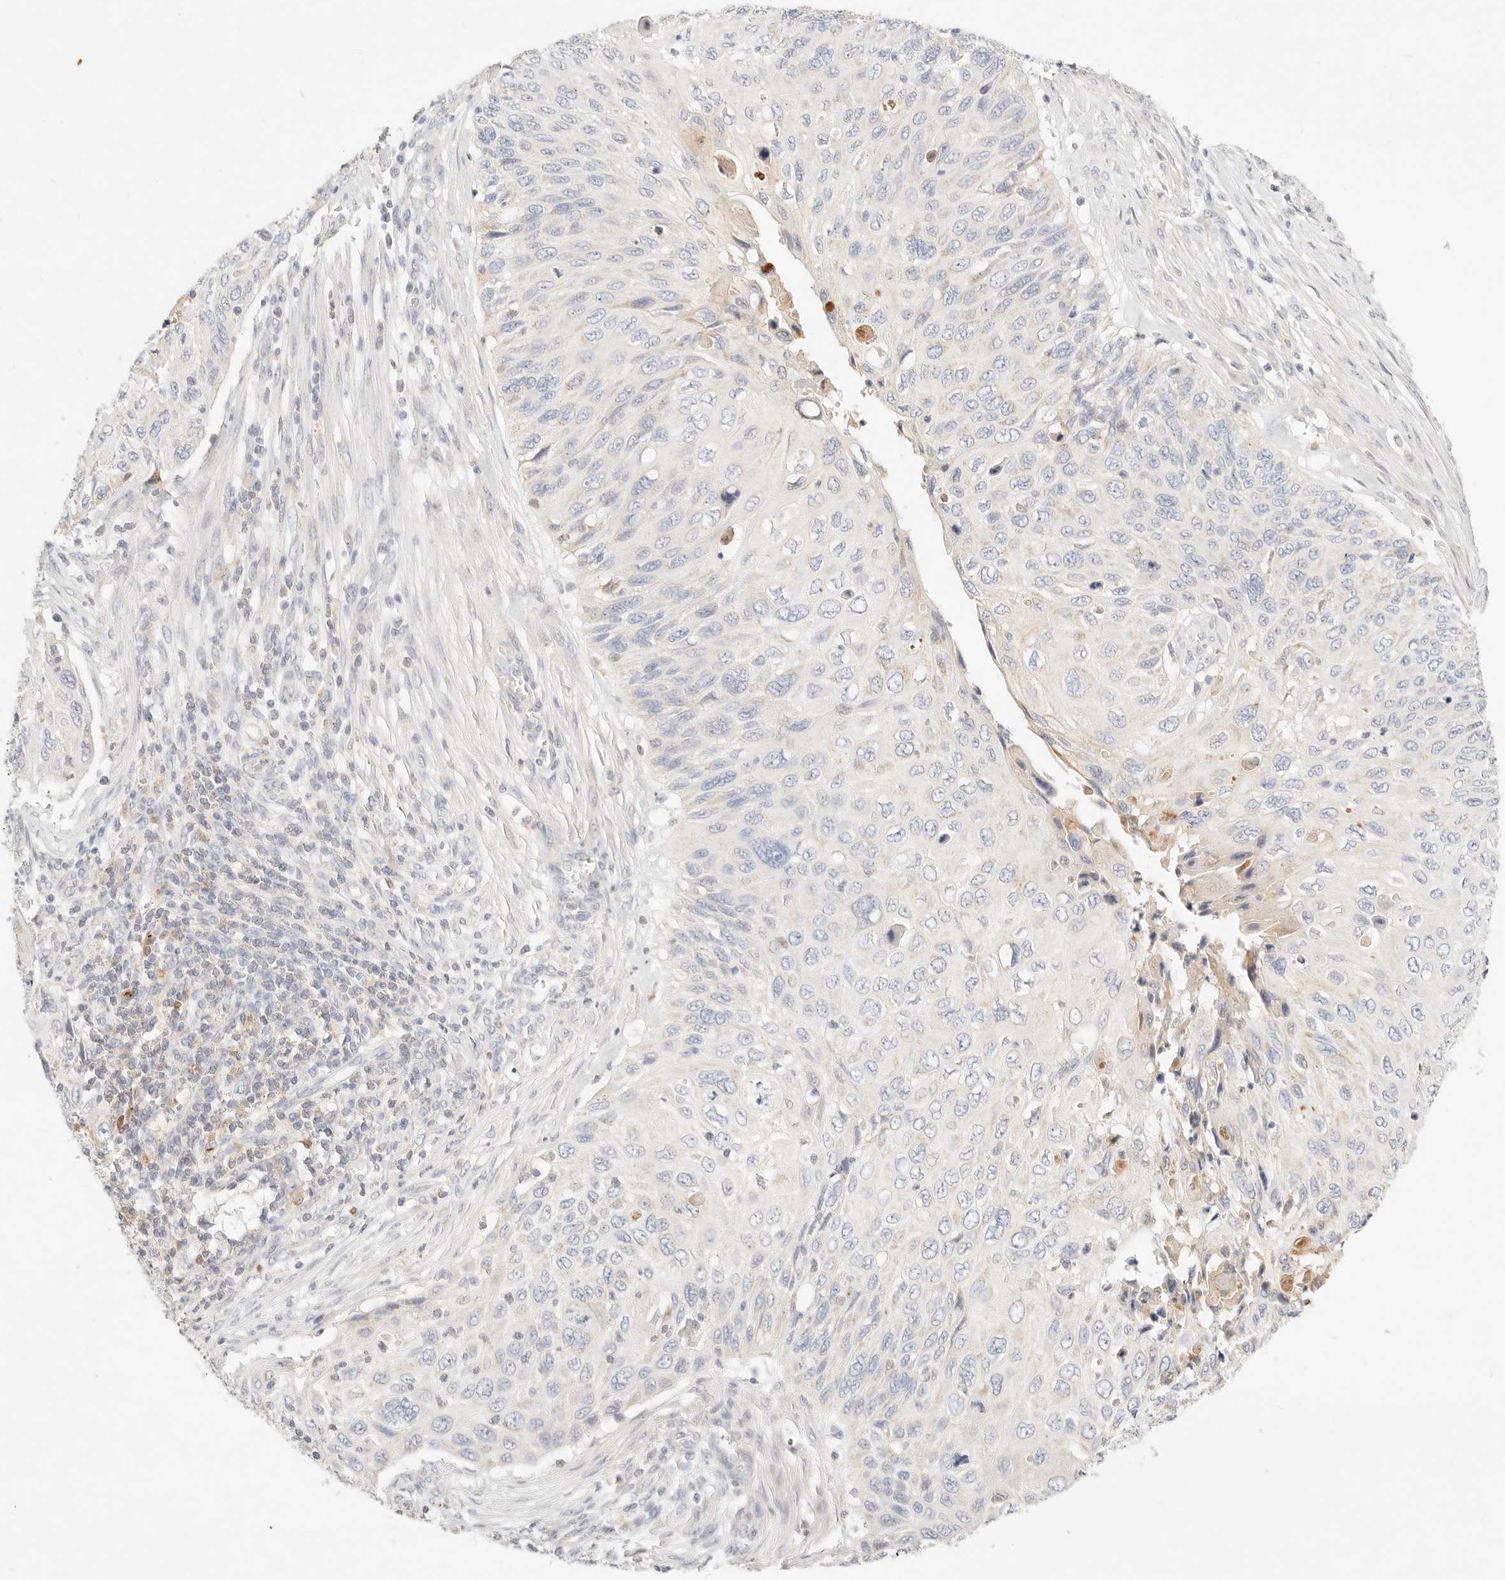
{"staining": {"intensity": "negative", "quantity": "none", "location": "none"}, "tissue": "cervical cancer", "cell_type": "Tumor cells", "image_type": "cancer", "snomed": [{"axis": "morphology", "description": "Squamous cell carcinoma, NOS"}, {"axis": "topography", "description": "Cervix"}], "caption": "This is an immunohistochemistry (IHC) histopathology image of cervical squamous cell carcinoma. There is no staining in tumor cells.", "gene": "ACOX1", "patient": {"sex": "female", "age": 70}}